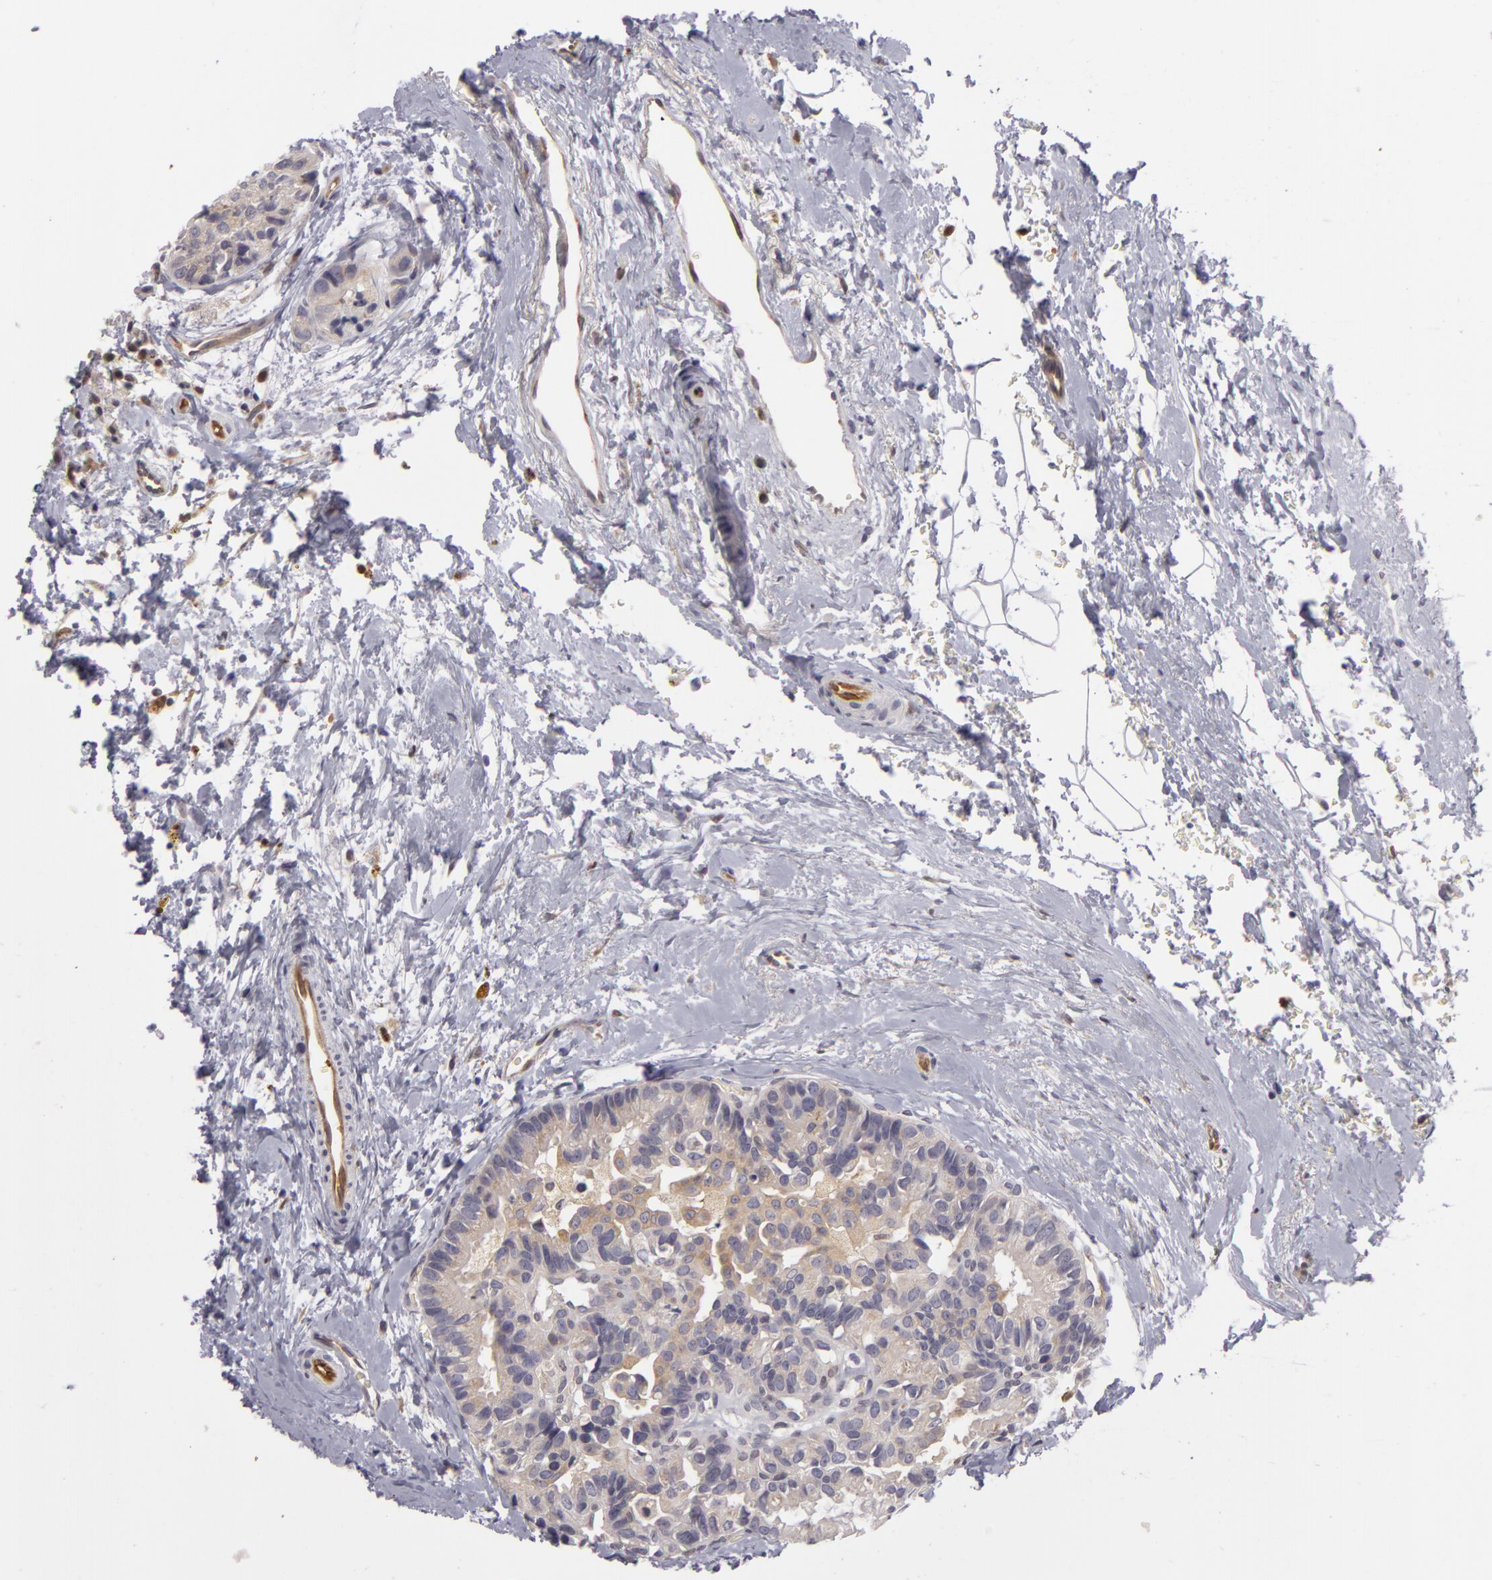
{"staining": {"intensity": "weak", "quantity": ">75%", "location": "cytoplasmic/membranous"}, "tissue": "breast cancer", "cell_type": "Tumor cells", "image_type": "cancer", "snomed": [{"axis": "morphology", "description": "Duct carcinoma"}, {"axis": "topography", "description": "Breast"}], "caption": "Breast cancer tissue displays weak cytoplasmic/membranous positivity in about >75% of tumor cells Nuclei are stained in blue.", "gene": "ZNF229", "patient": {"sex": "female", "age": 69}}